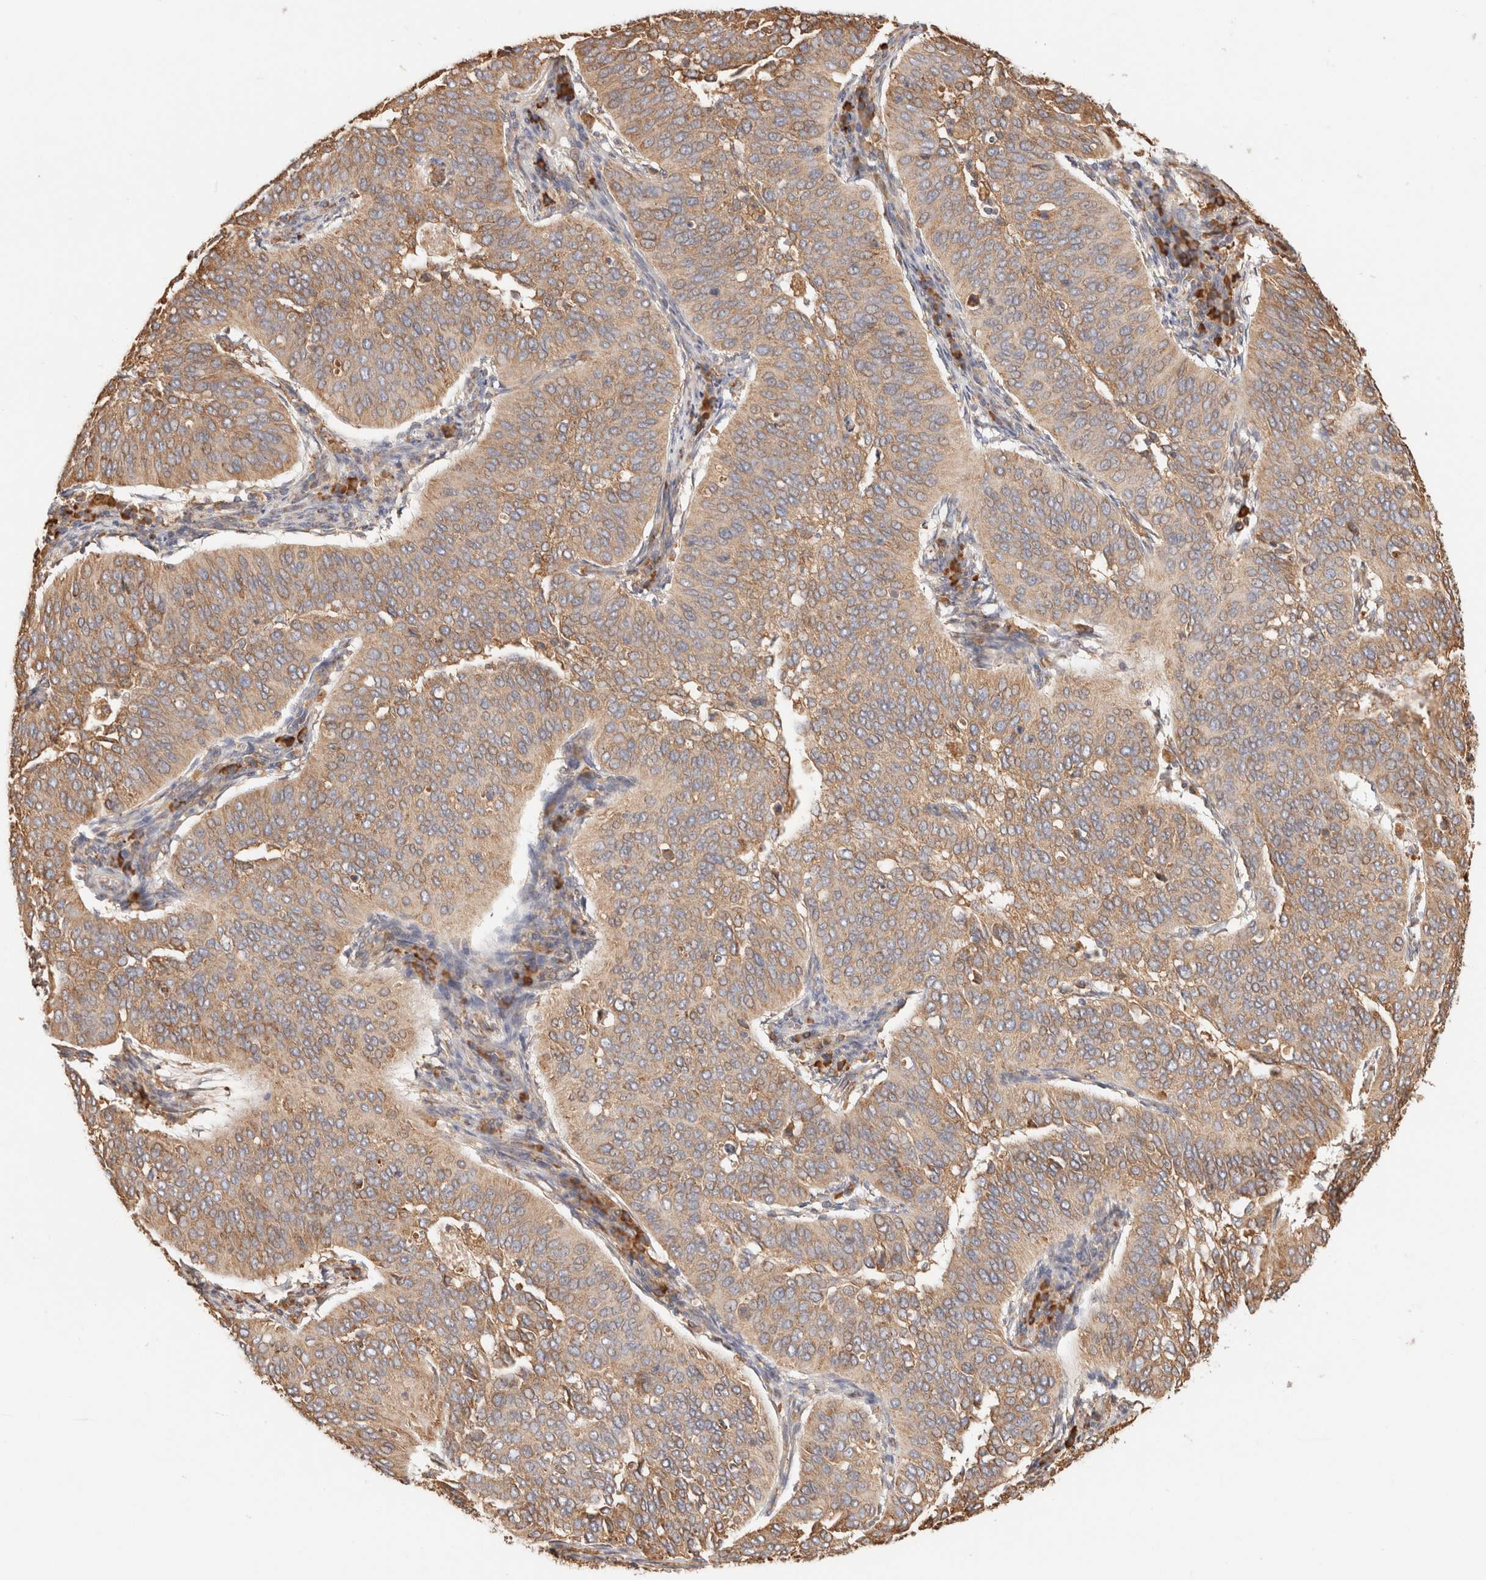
{"staining": {"intensity": "weak", "quantity": ">75%", "location": "cytoplasmic/membranous"}, "tissue": "cervical cancer", "cell_type": "Tumor cells", "image_type": "cancer", "snomed": [{"axis": "morphology", "description": "Normal tissue, NOS"}, {"axis": "morphology", "description": "Squamous cell carcinoma, NOS"}, {"axis": "topography", "description": "Cervix"}], "caption": "This micrograph reveals immunohistochemistry (IHC) staining of human cervical cancer (squamous cell carcinoma), with low weak cytoplasmic/membranous expression in approximately >75% of tumor cells.", "gene": "FER", "patient": {"sex": "female", "age": 39}}